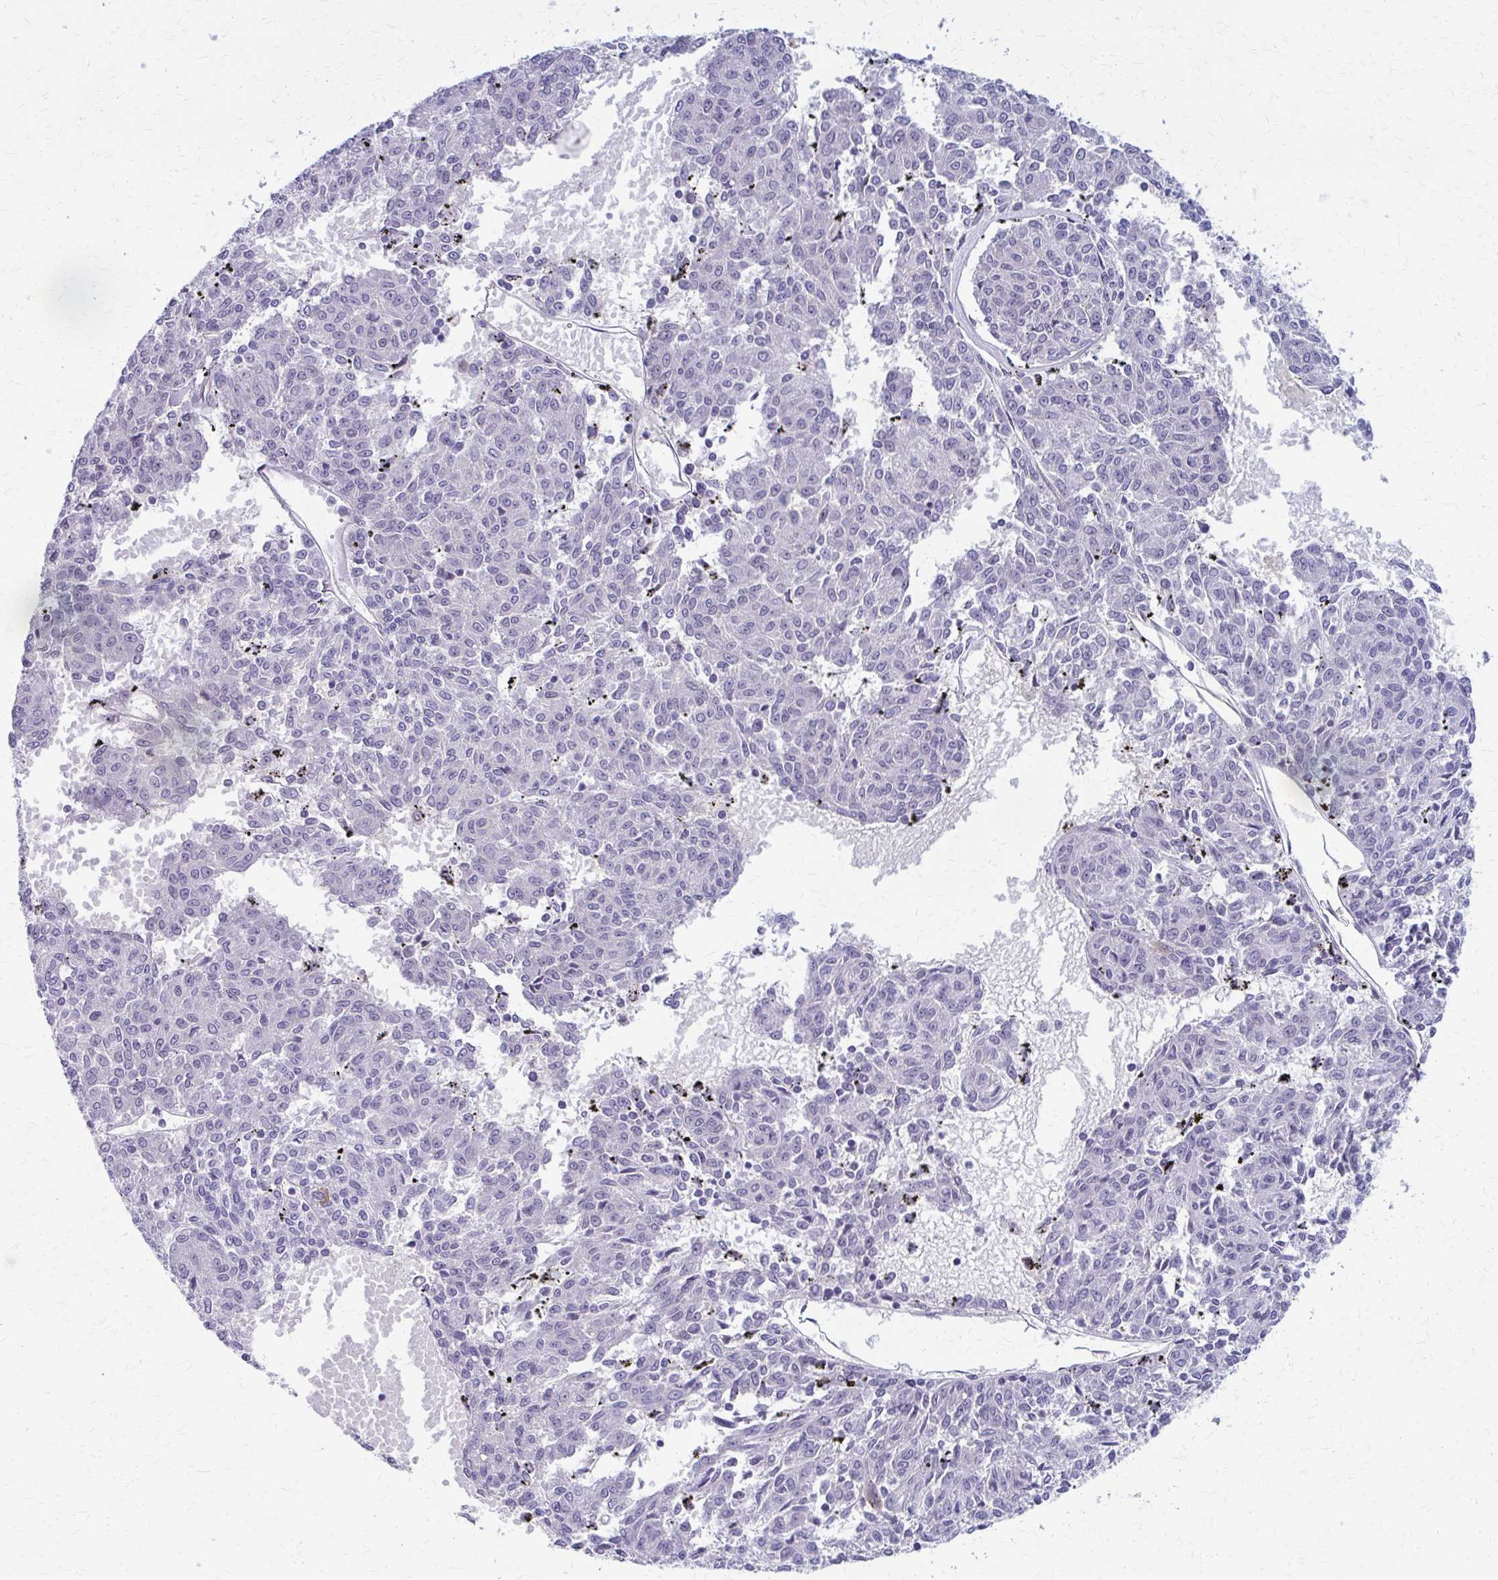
{"staining": {"intensity": "negative", "quantity": "none", "location": "none"}, "tissue": "melanoma", "cell_type": "Tumor cells", "image_type": "cancer", "snomed": [{"axis": "morphology", "description": "Malignant melanoma, NOS"}, {"axis": "topography", "description": "Skin"}], "caption": "This is an immunohistochemistry micrograph of human melanoma. There is no positivity in tumor cells.", "gene": "CLIC2", "patient": {"sex": "female", "age": 72}}